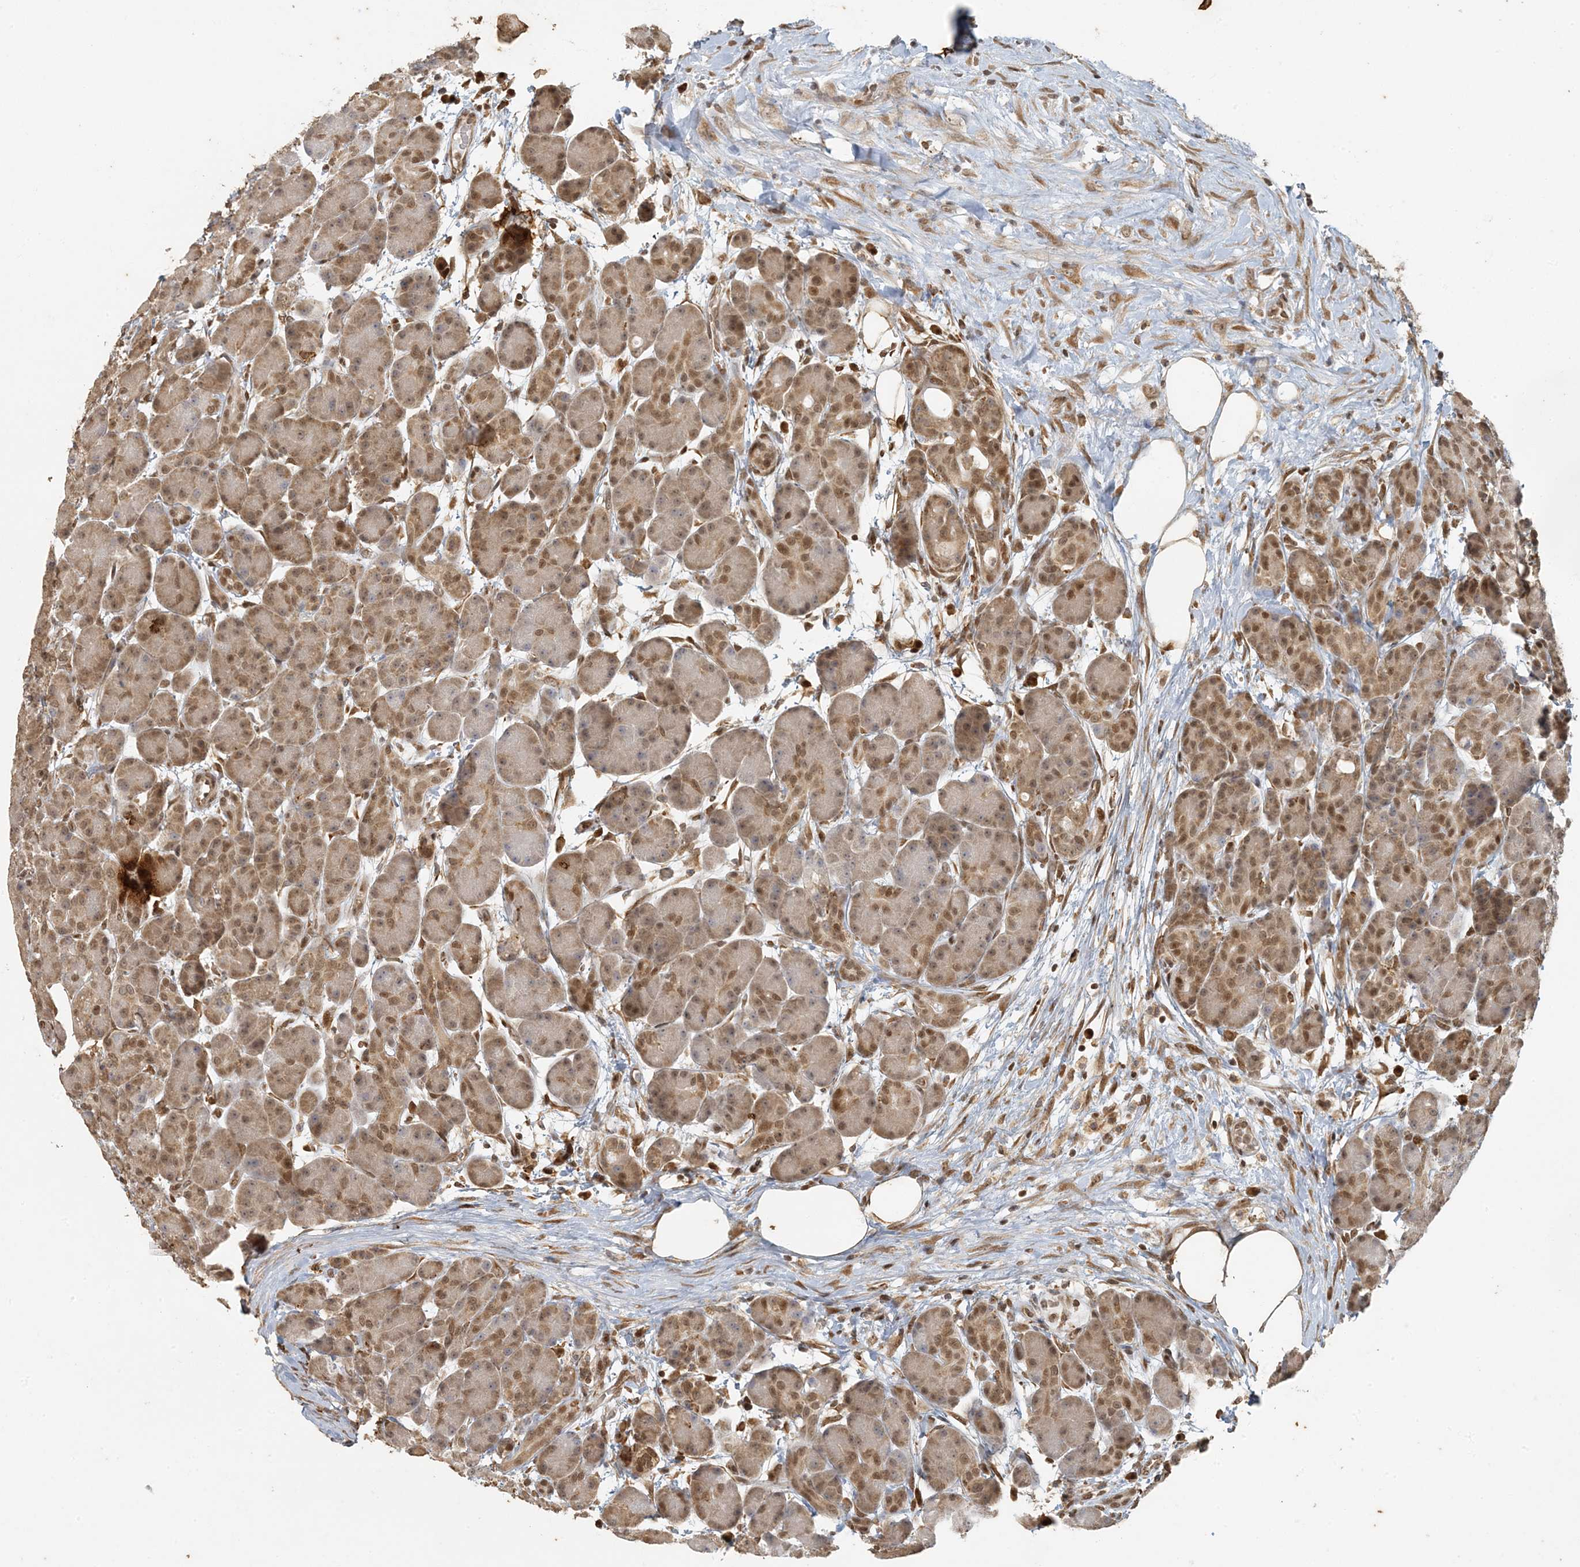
{"staining": {"intensity": "moderate", "quantity": ">75%", "location": "nuclear"}, "tissue": "pancreas", "cell_type": "Exocrine glandular cells", "image_type": "normal", "snomed": [{"axis": "morphology", "description": "Normal tissue, NOS"}, {"axis": "topography", "description": "Pancreas"}], "caption": "Protein analysis of unremarkable pancreas demonstrates moderate nuclear staining in approximately >75% of exocrine glandular cells. The protein of interest is stained brown, and the nuclei are stained in blue (DAB (3,3'-diaminobenzidine) IHC with brightfield microscopy, high magnification).", "gene": "AK9", "patient": {"sex": "male", "age": 63}}